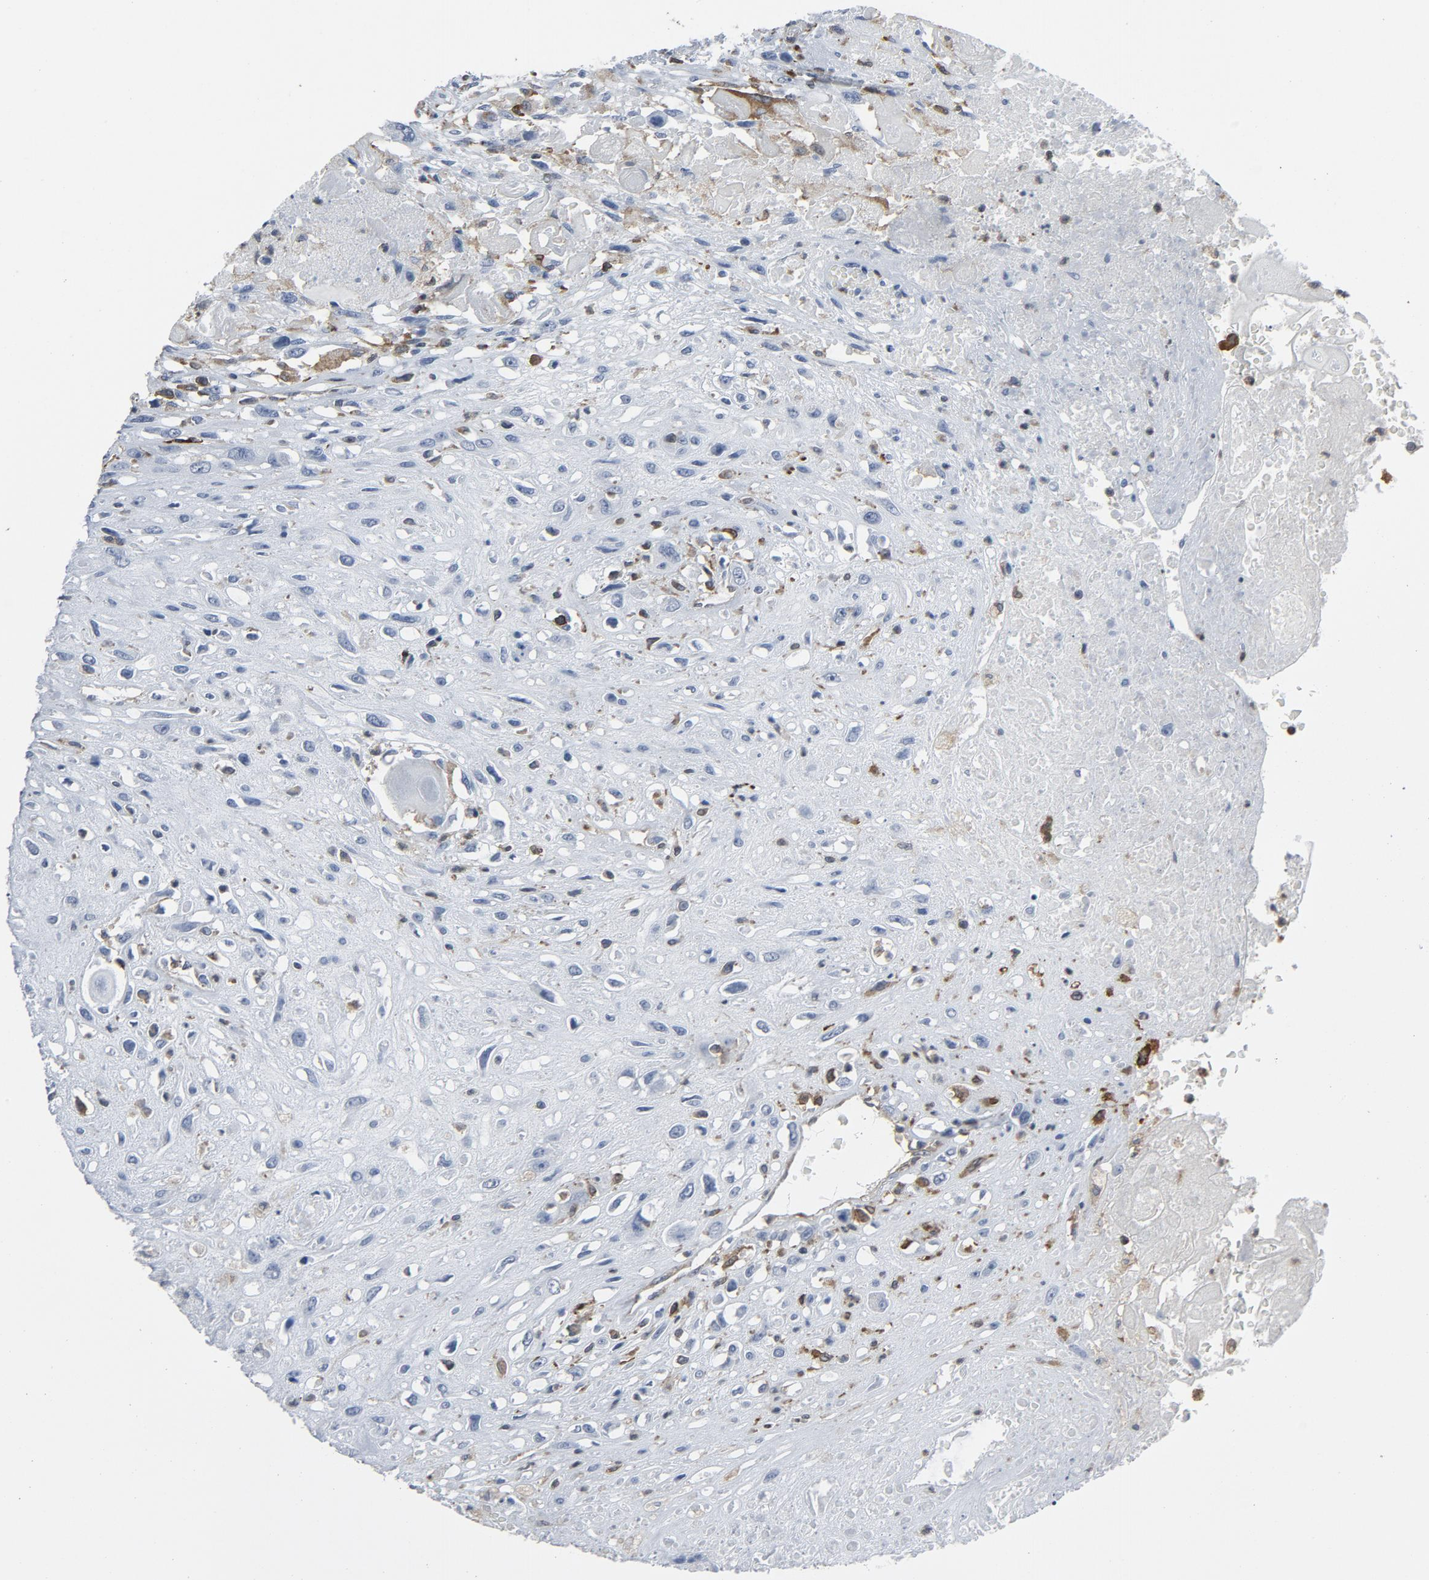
{"staining": {"intensity": "negative", "quantity": "none", "location": "none"}, "tissue": "head and neck cancer", "cell_type": "Tumor cells", "image_type": "cancer", "snomed": [{"axis": "morphology", "description": "Necrosis, NOS"}, {"axis": "morphology", "description": "Neoplasm, malignant, NOS"}, {"axis": "topography", "description": "Salivary gland"}, {"axis": "topography", "description": "Head-Neck"}], "caption": "Photomicrograph shows no significant protein positivity in tumor cells of head and neck cancer (neoplasm (malignant)).", "gene": "LCP2", "patient": {"sex": "male", "age": 43}}